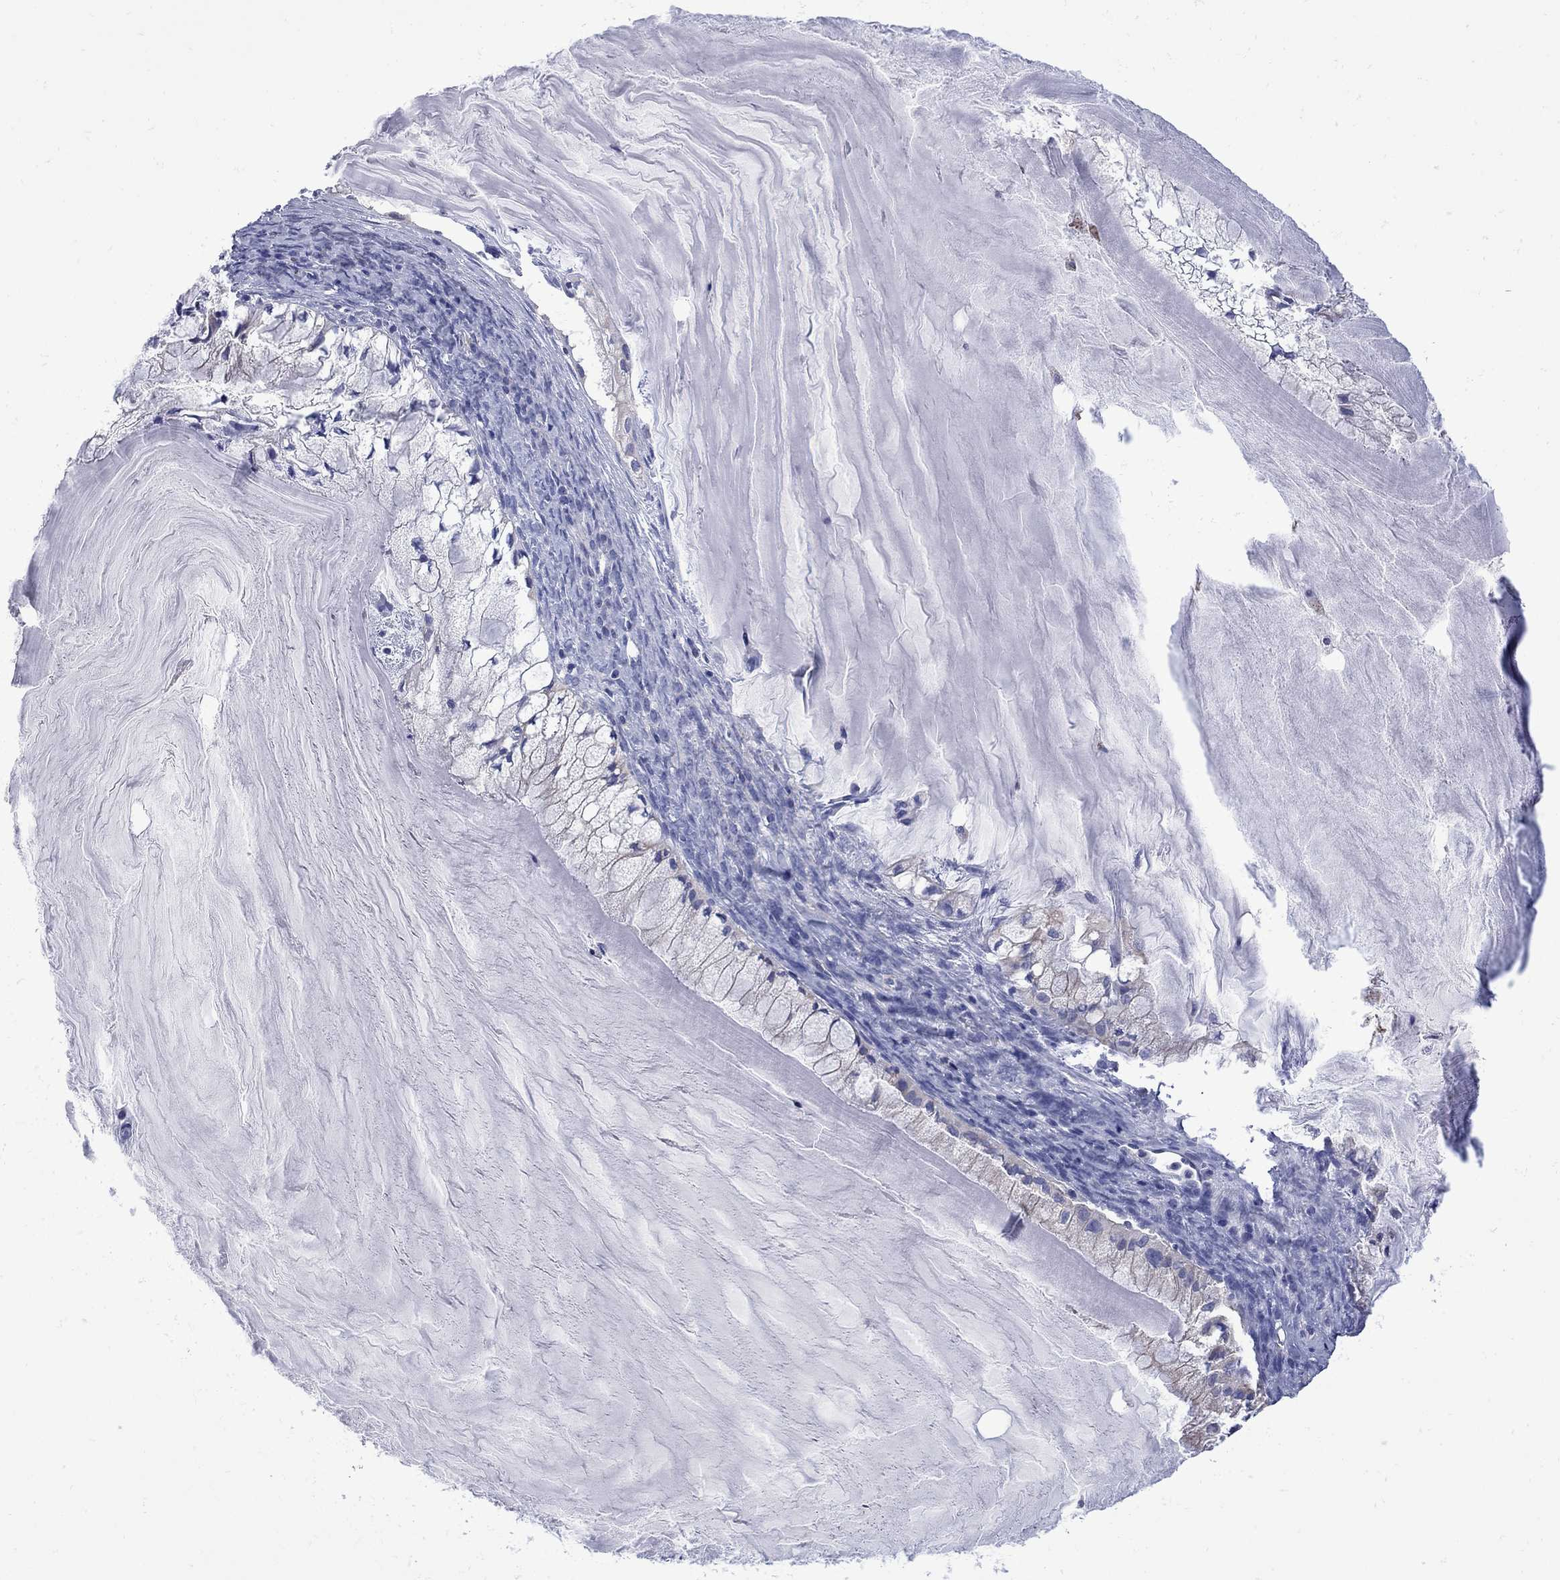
{"staining": {"intensity": "negative", "quantity": "none", "location": "none"}, "tissue": "ovarian cancer", "cell_type": "Tumor cells", "image_type": "cancer", "snomed": [{"axis": "morphology", "description": "Cystadenocarcinoma, mucinous, NOS"}, {"axis": "topography", "description": "Ovary"}], "caption": "An image of ovarian mucinous cystadenocarcinoma stained for a protein exhibits no brown staining in tumor cells.", "gene": "SESTD1", "patient": {"sex": "female", "age": 57}}